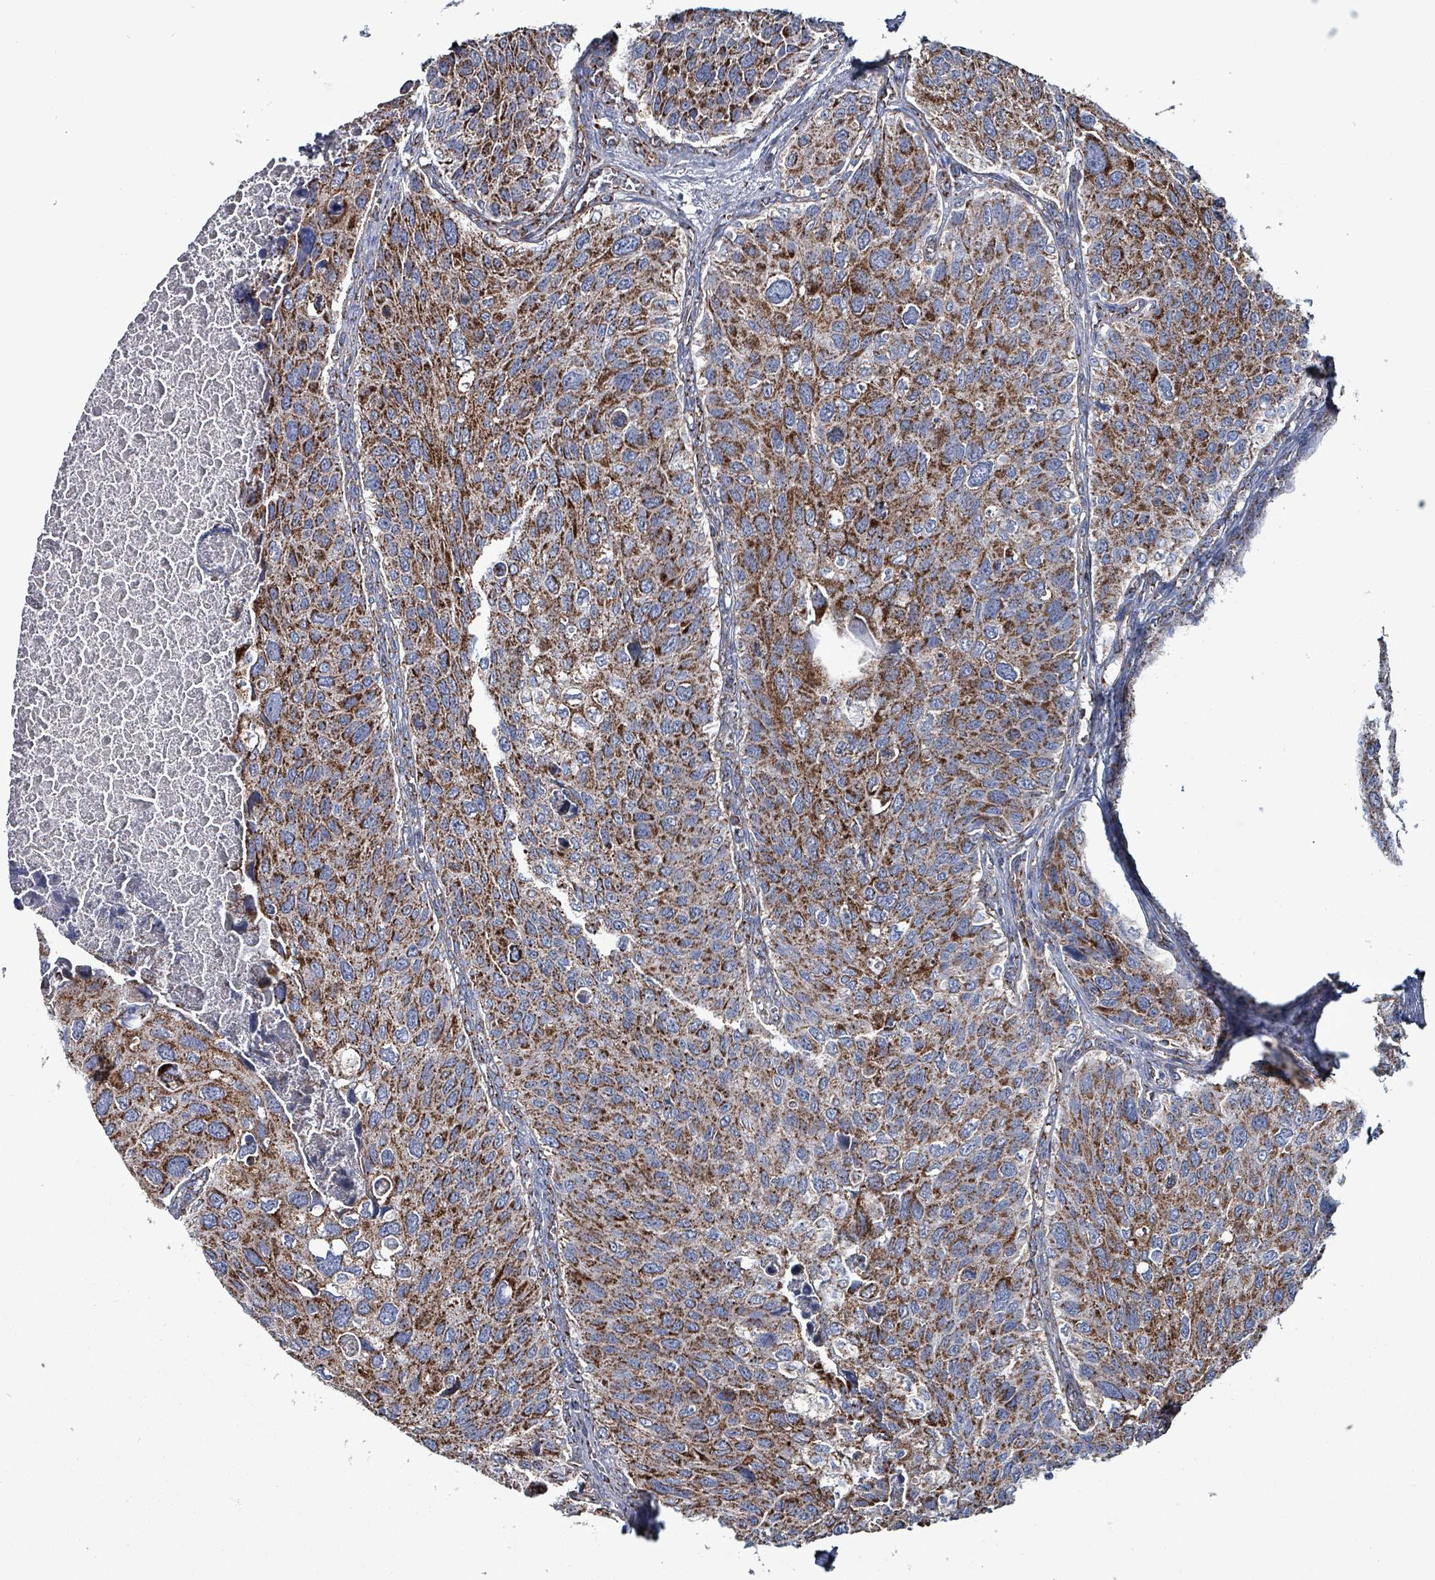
{"staining": {"intensity": "strong", "quantity": ">75%", "location": "cytoplasmic/membranous"}, "tissue": "urothelial cancer", "cell_type": "Tumor cells", "image_type": "cancer", "snomed": [{"axis": "morphology", "description": "Urothelial carcinoma, NOS"}, {"axis": "topography", "description": "Urinary bladder"}], "caption": "DAB immunohistochemical staining of human transitional cell carcinoma shows strong cytoplasmic/membranous protein staining in approximately >75% of tumor cells.", "gene": "IDH3B", "patient": {"sex": "male", "age": 80}}